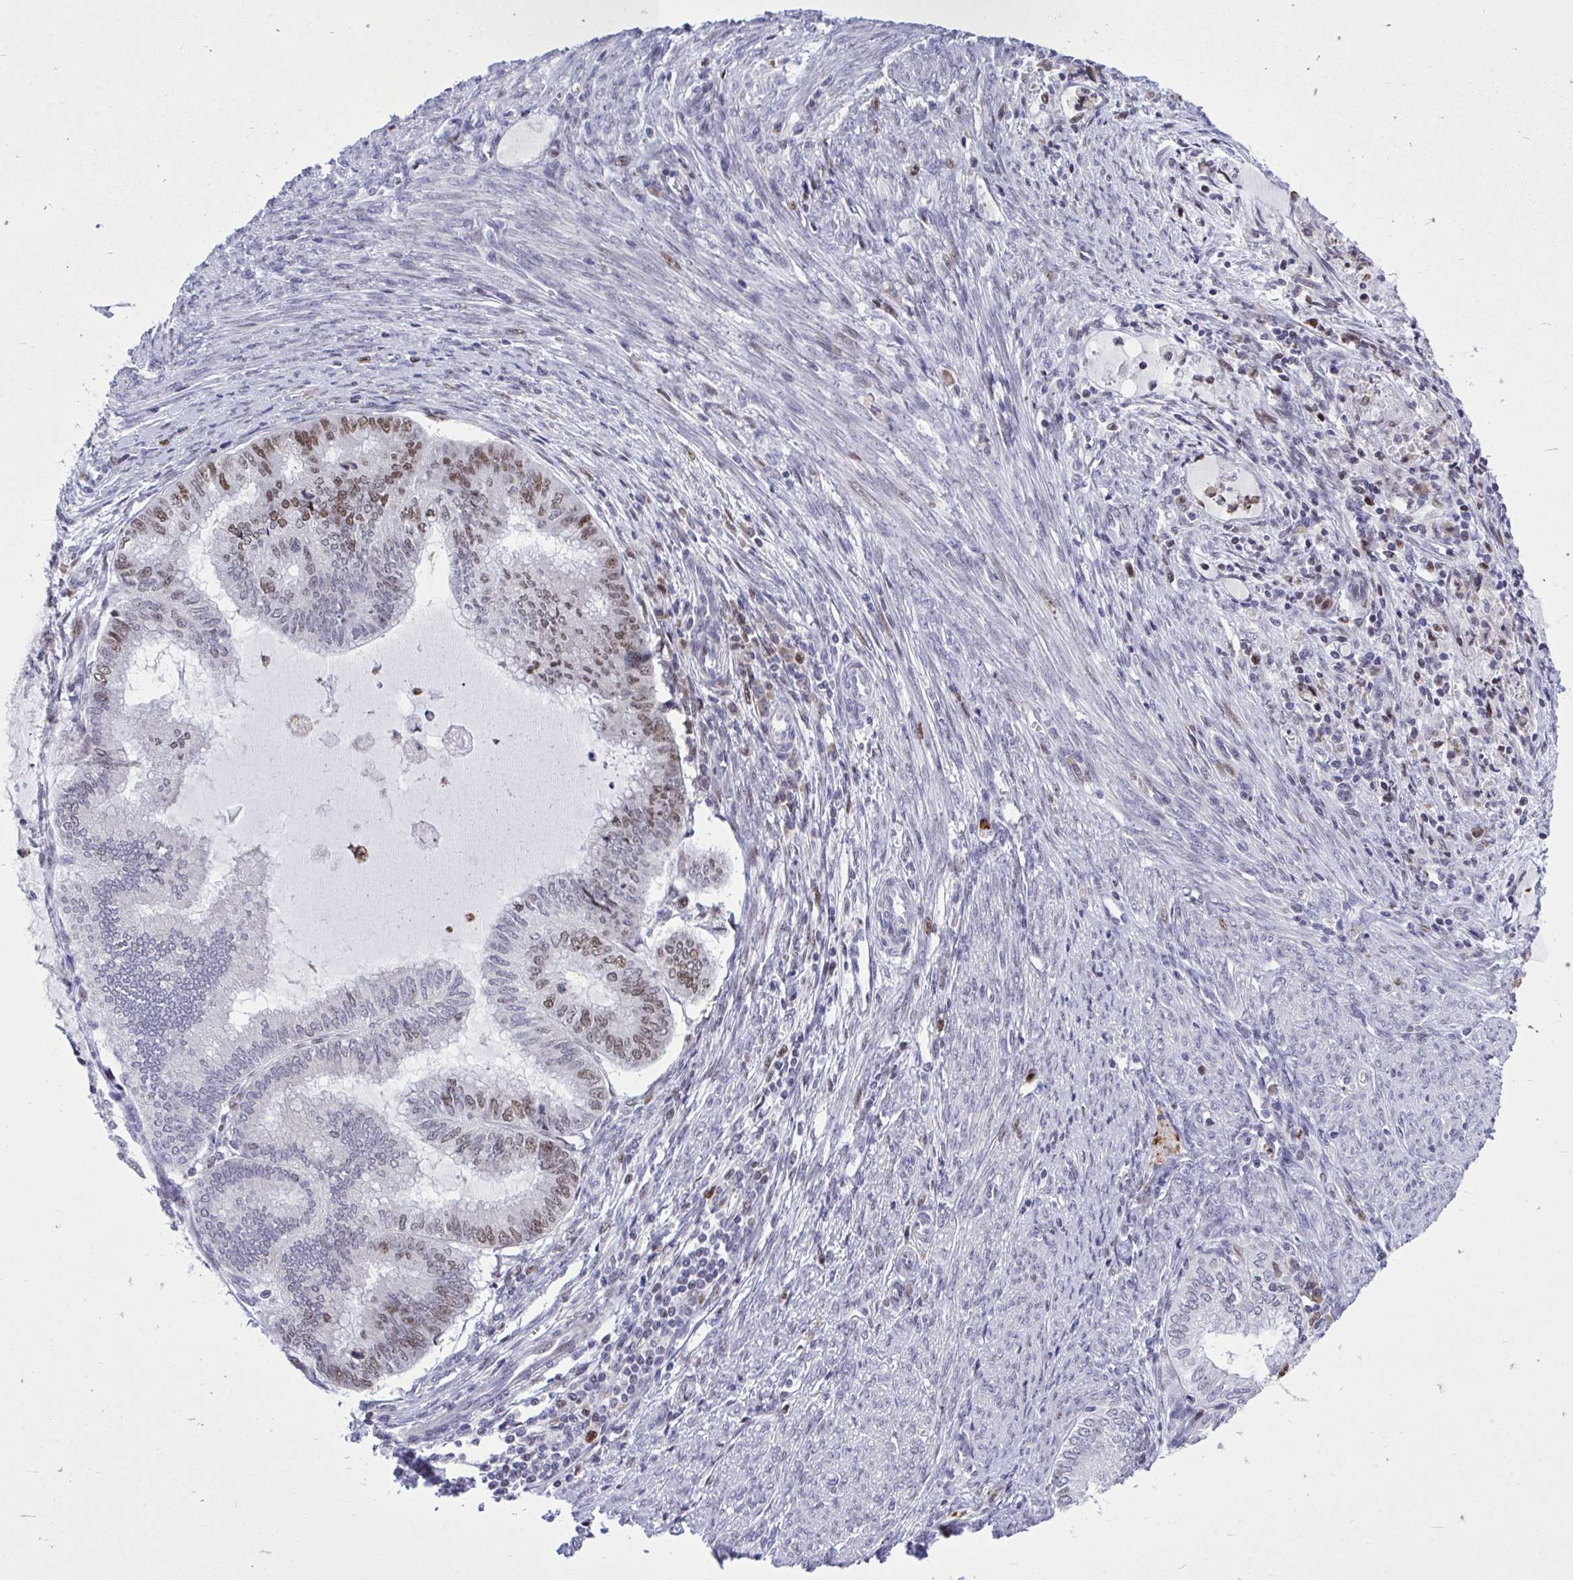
{"staining": {"intensity": "moderate", "quantity": "25%-75%", "location": "nuclear"}, "tissue": "endometrial cancer", "cell_type": "Tumor cells", "image_type": "cancer", "snomed": [{"axis": "morphology", "description": "Adenocarcinoma, NOS"}, {"axis": "topography", "description": "Endometrium"}], "caption": "Protein staining by IHC displays moderate nuclear expression in approximately 25%-75% of tumor cells in endometrial adenocarcinoma.", "gene": "C1QL2", "patient": {"sex": "female", "age": 79}}